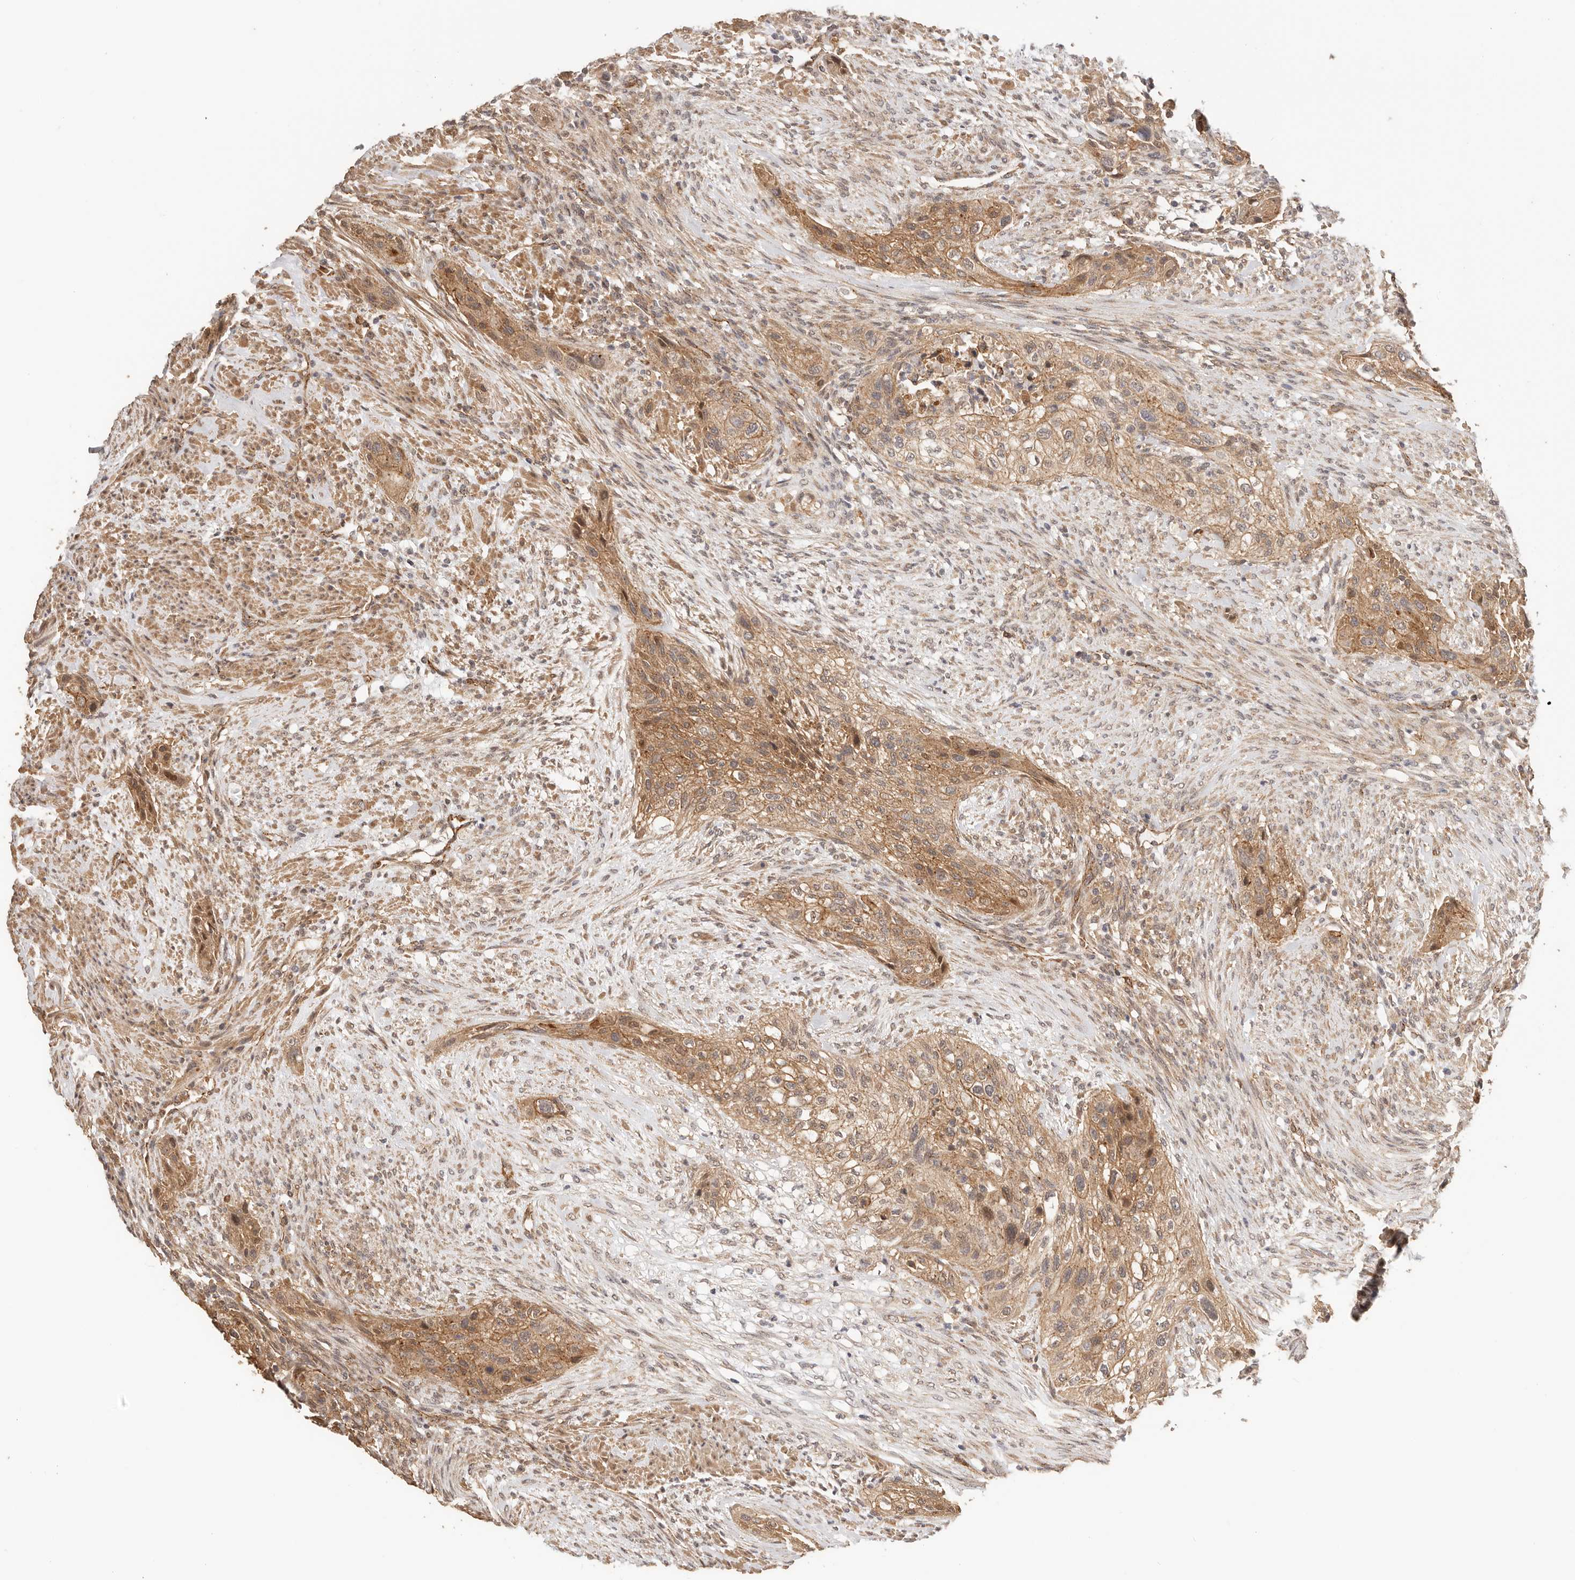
{"staining": {"intensity": "moderate", "quantity": ">75%", "location": "cytoplasmic/membranous,nuclear"}, "tissue": "urothelial cancer", "cell_type": "Tumor cells", "image_type": "cancer", "snomed": [{"axis": "morphology", "description": "Urothelial carcinoma, High grade"}, {"axis": "topography", "description": "Urinary bladder"}], "caption": "Immunohistochemistry of human urothelial carcinoma (high-grade) reveals medium levels of moderate cytoplasmic/membranous and nuclear expression in approximately >75% of tumor cells.", "gene": "AFDN", "patient": {"sex": "male", "age": 35}}